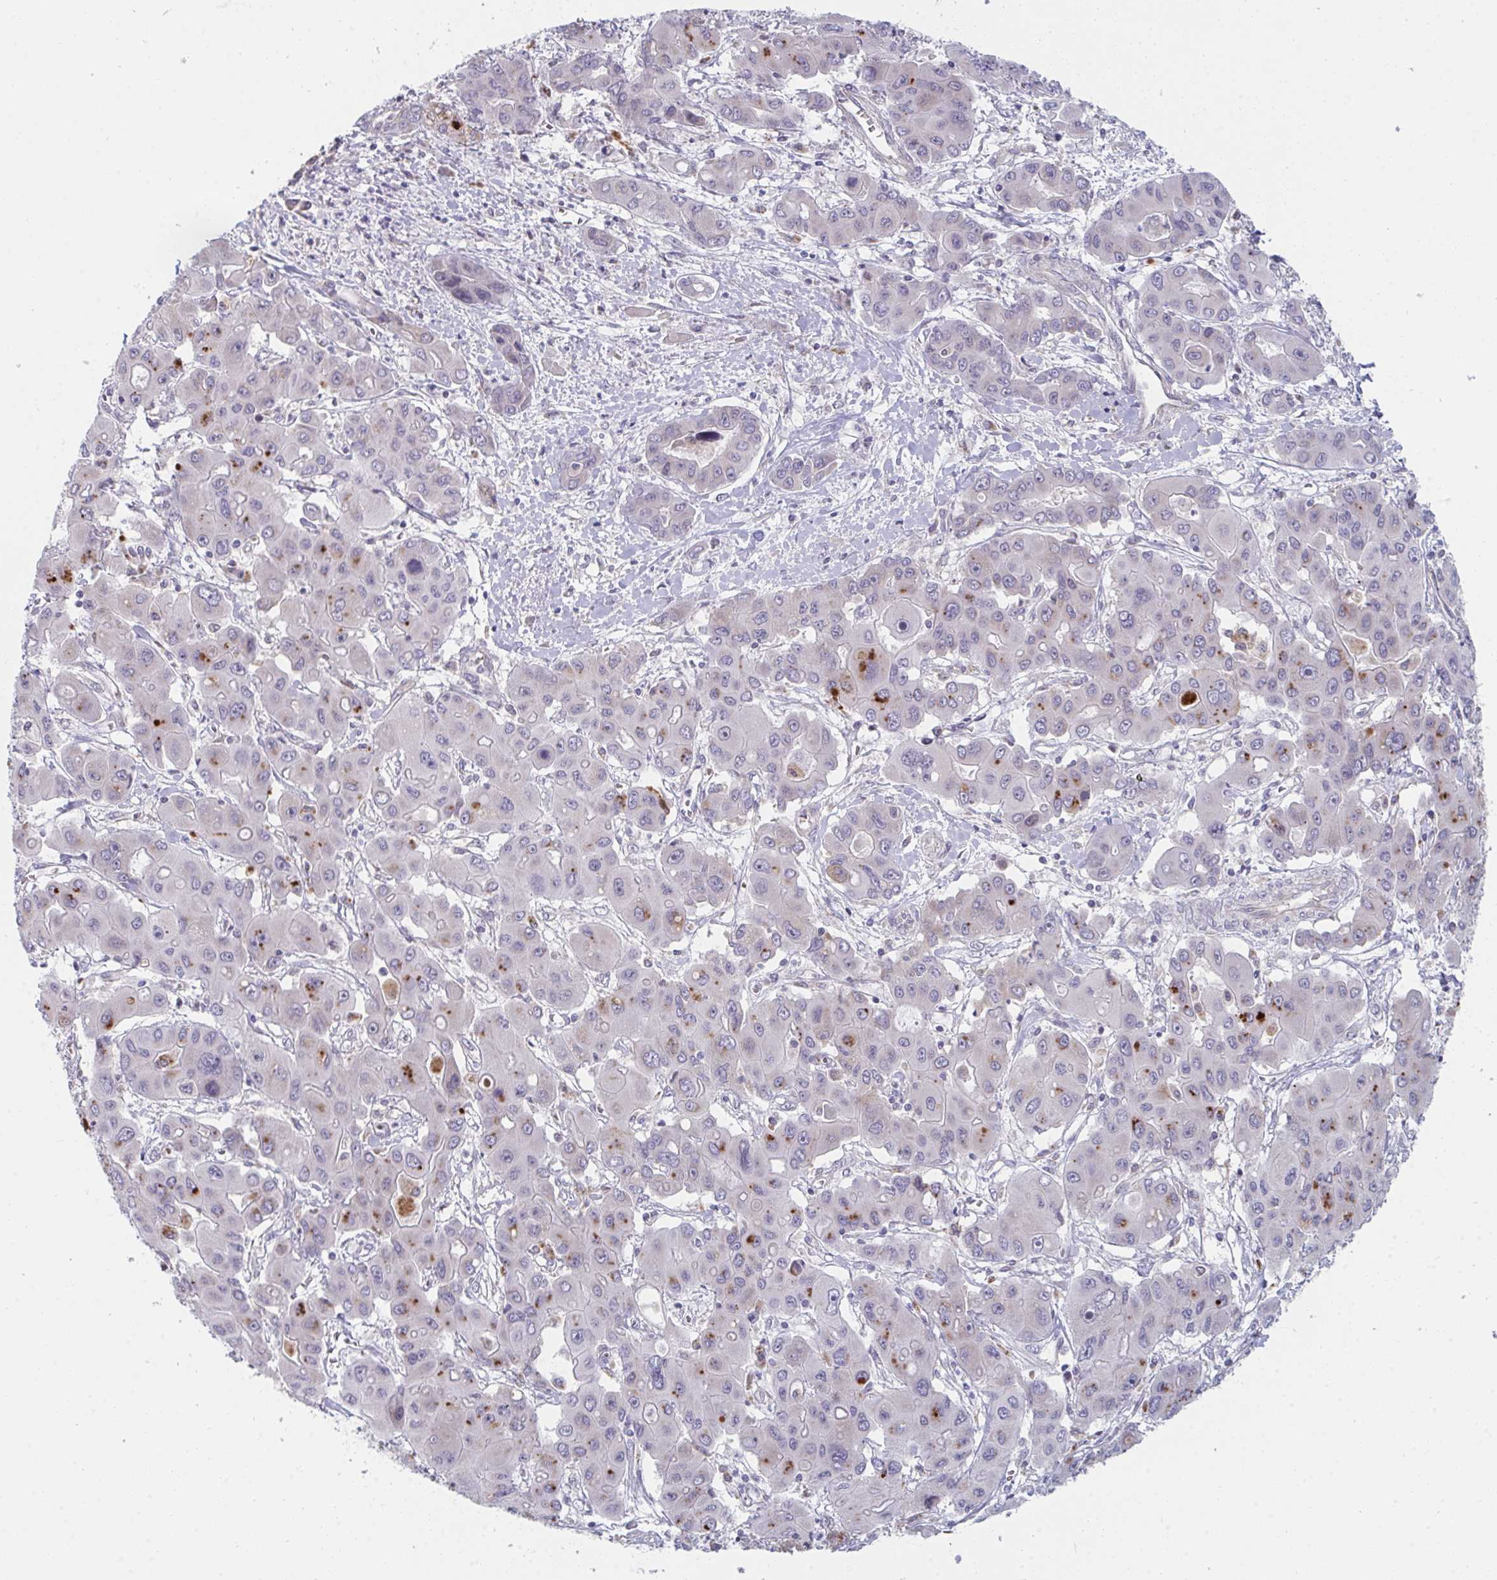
{"staining": {"intensity": "moderate", "quantity": "<25%", "location": "cytoplasmic/membranous"}, "tissue": "liver cancer", "cell_type": "Tumor cells", "image_type": "cancer", "snomed": [{"axis": "morphology", "description": "Cholangiocarcinoma"}, {"axis": "topography", "description": "Liver"}], "caption": "Liver cholangiocarcinoma stained for a protein shows moderate cytoplasmic/membranous positivity in tumor cells.", "gene": "VWDE", "patient": {"sex": "male", "age": 67}}